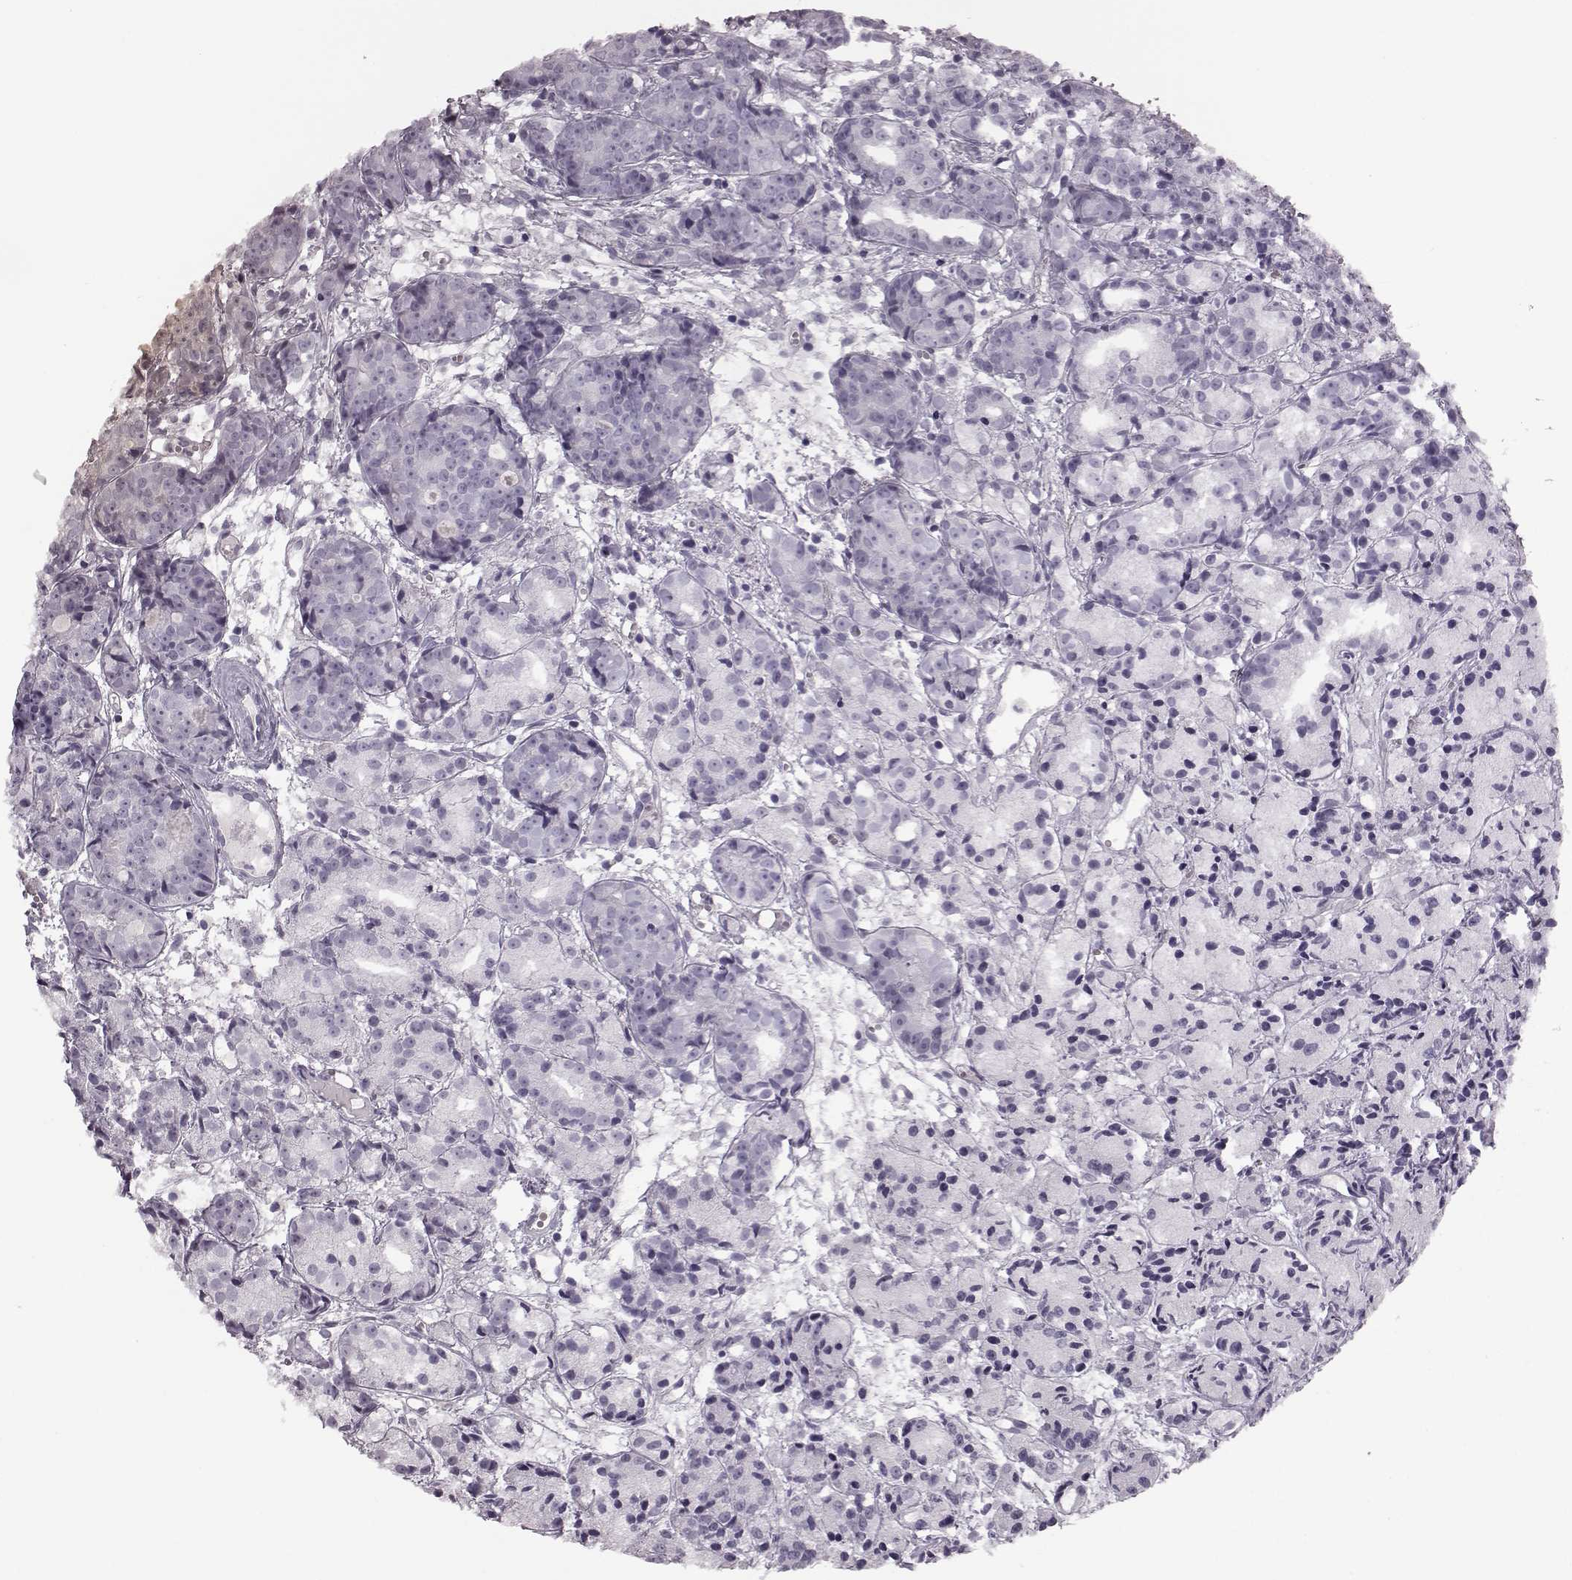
{"staining": {"intensity": "negative", "quantity": "none", "location": "none"}, "tissue": "prostate cancer", "cell_type": "Tumor cells", "image_type": "cancer", "snomed": [{"axis": "morphology", "description": "Adenocarcinoma, Medium grade"}, {"axis": "topography", "description": "Prostate"}], "caption": "The histopathology image exhibits no significant positivity in tumor cells of prostate cancer.", "gene": "JSRP1", "patient": {"sex": "male", "age": 74}}